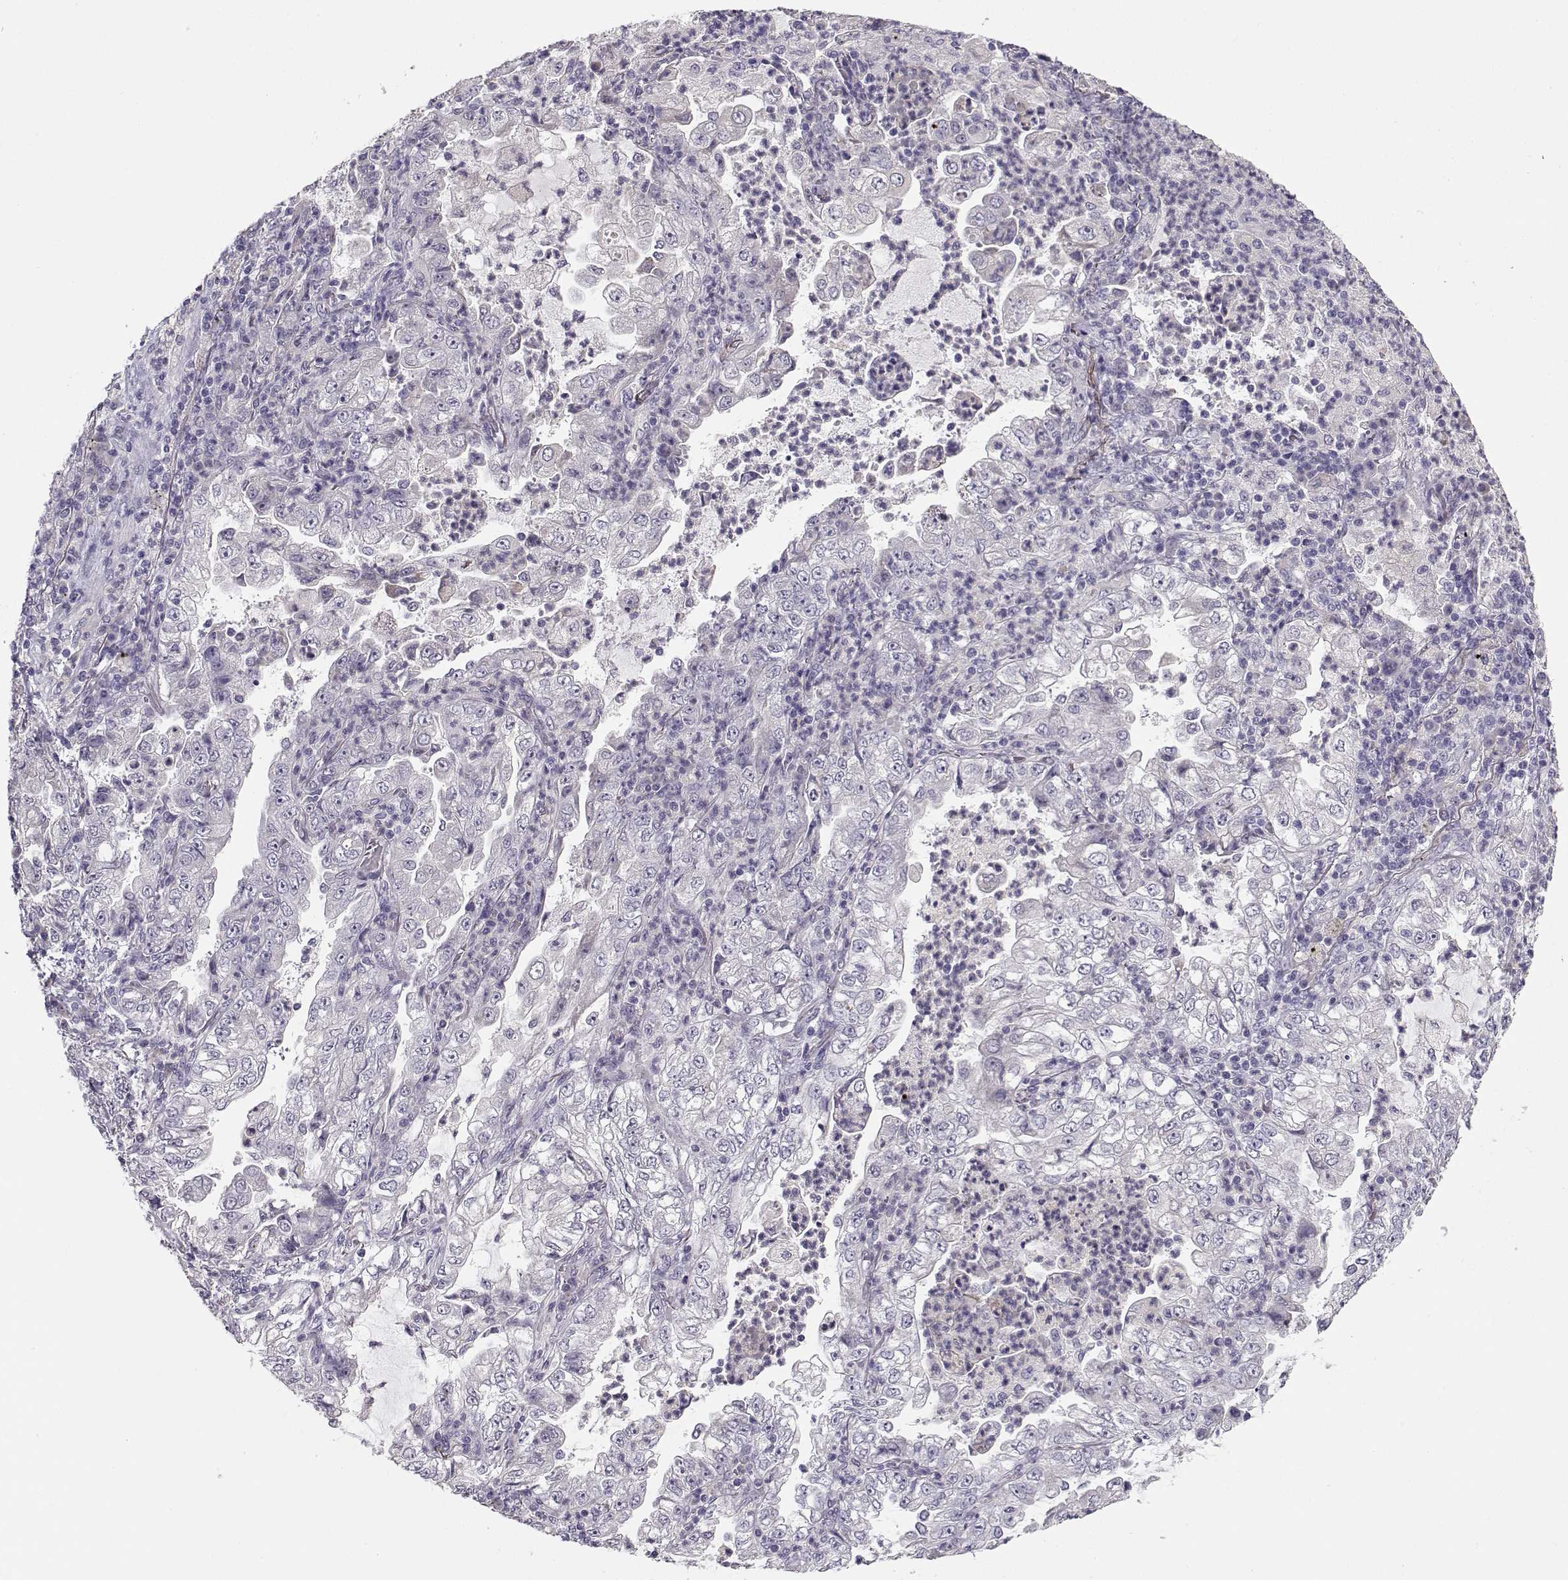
{"staining": {"intensity": "negative", "quantity": "none", "location": "none"}, "tissue": "lung cancer", "cell_type": "Tumor cells", "image_type": "cancer", "snomed": [{"axis": "morphology", "description": "Adenocarcinoma, NOS"}, {"axis": "topography", "description": "Lung"}], "caption": "Tumor cells are negative for protein expression in human lung cancer (adenocarcinoma). (Immunohistochemistry, brightfield microscopy, high magnification).", "gene": "TMEM145", "patient": {"sex": "female", "age": 73}}